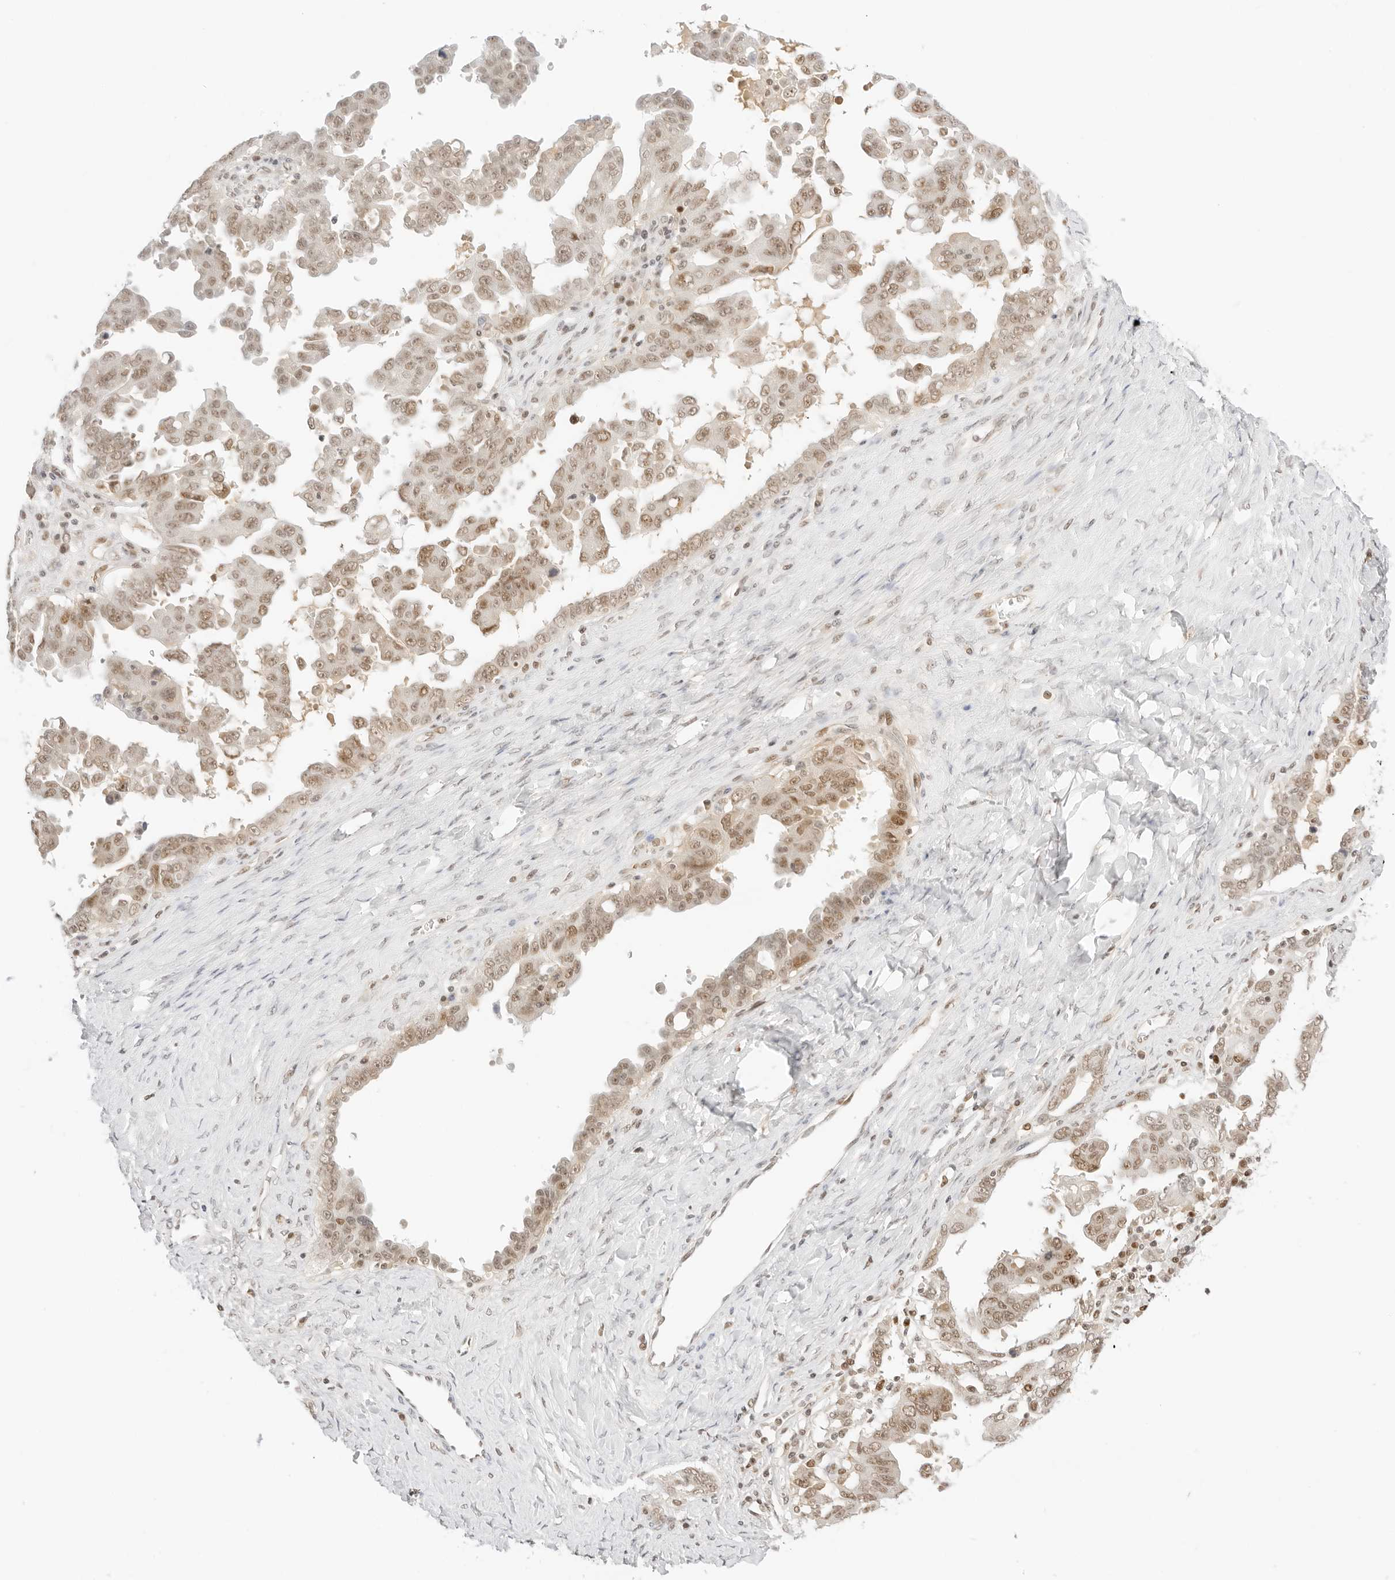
{"staining": {"intensity": "moderate", "quantity": ">75%", "location": "nuclear"}, "tissue": "ovarian cancer", "cell_type": "Tumor cells", "image_type": "cancer", "snomed": [{"axis": "morphology", "description": "Carcinoma, endometroid"}, {"axis": "topography", "description": "Ovary"}], "caption": "Immunohistochemical staining of human endometroid carcinoma (ovarian) shows moderate nuclear protein expression in about >75% of tumor cells.", "gene": "ITGA6", "patient": {"sex": "female", "age": 62}}